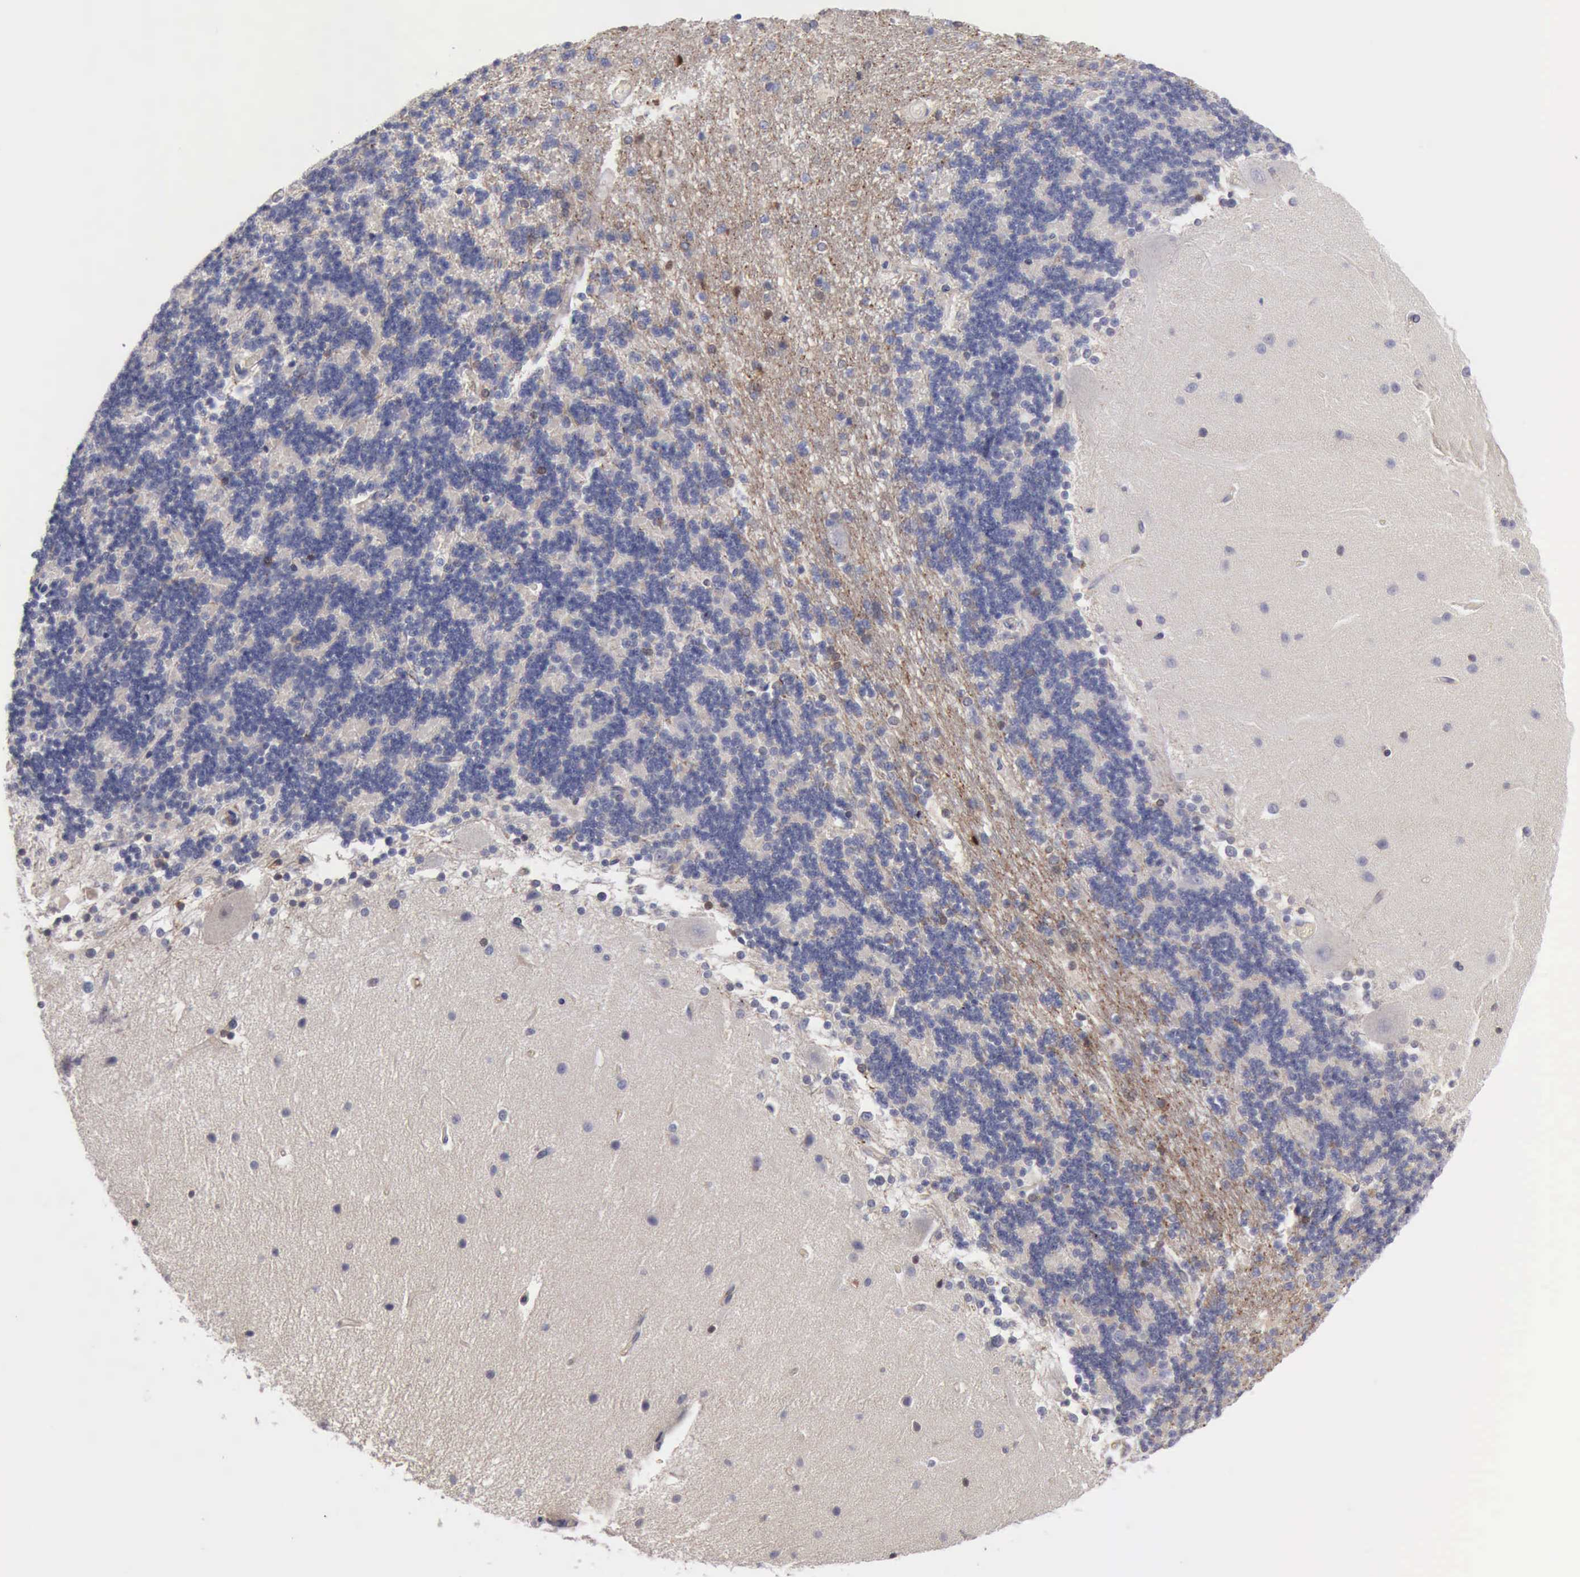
{"staining": {"intensity": "negative", "quantity": "none", "location": "none"}, "tissue": "cerebellum", "cell_type": "Cells in granular layer", "image_type": "normal", "snomed": [{"axis": "morphology", "description": "Normal tissue, NOS"}, {"axis": "topography", "description": "Cerebellum"}], "caption": "The immunohistochemistry micrograph has no significant expression in cells in granular layer of cerebellum.", "gene": "RDX", "patient": {"sex": "female", "age": 54}}